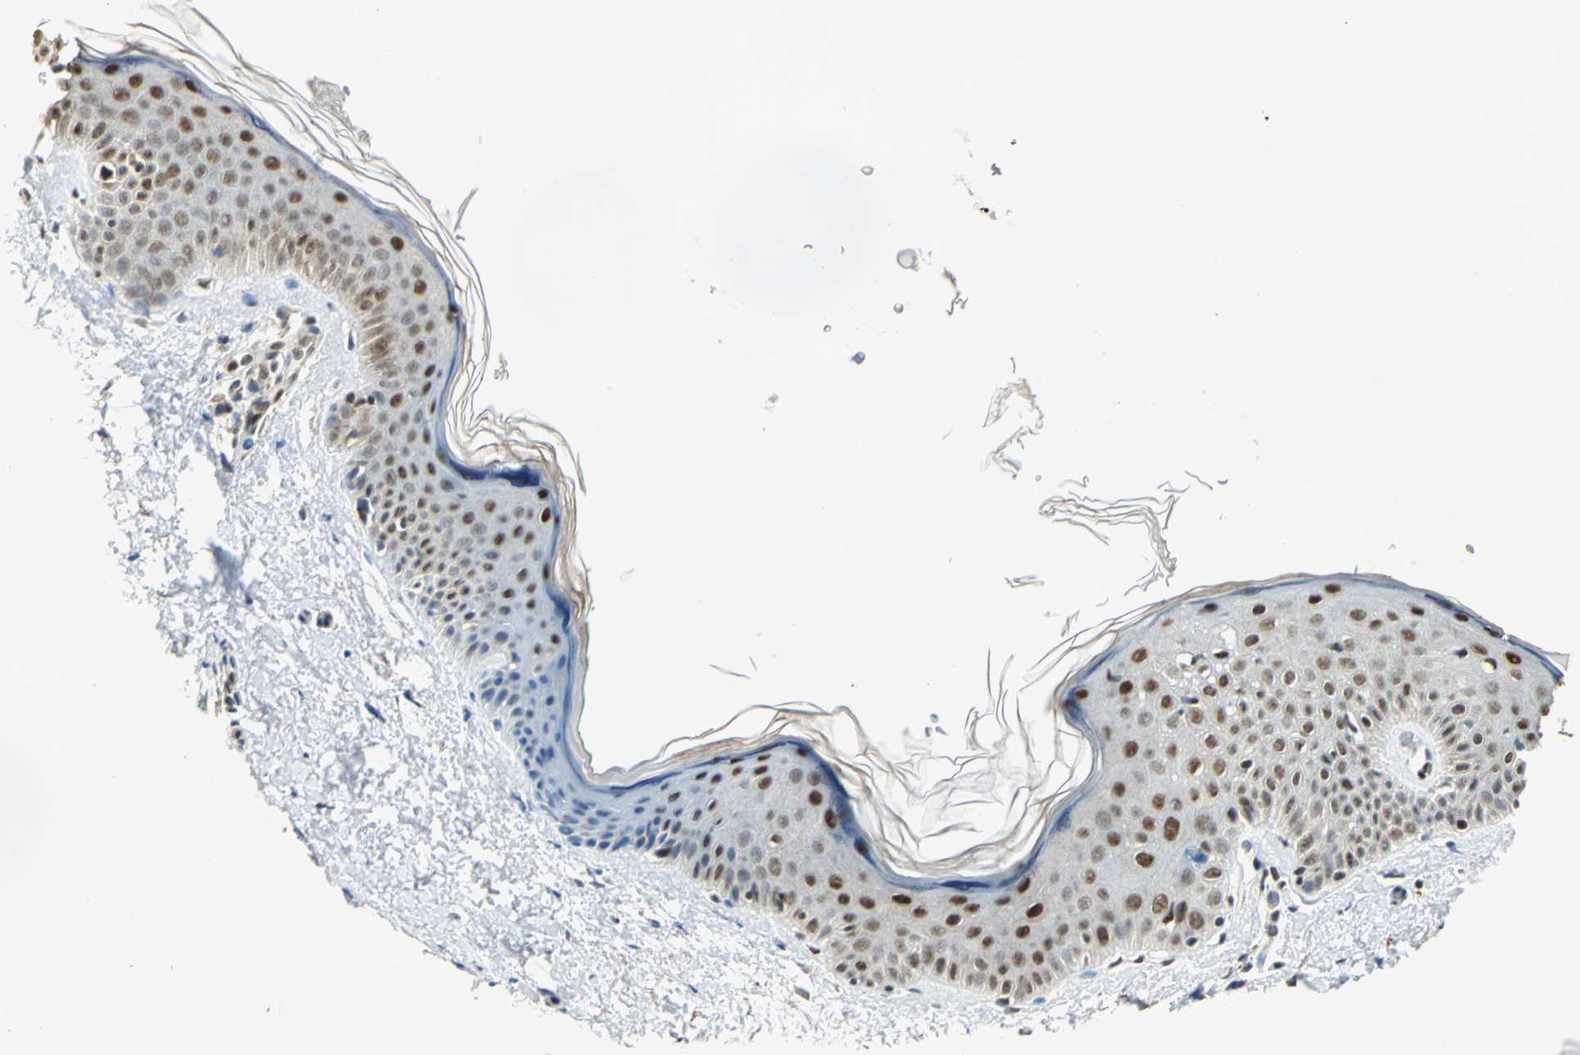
{"staining": {"intensity": "moderate", "quantity": "25%-75%", "location": "nuclear"}, "tissue": "skin", "cell_type": "Fibroblasts", "image_type": "normal", "snomed": [{"axis": "morphology", "description": "Normal tissue, NOS"}, {"axis": "topography", "description": "Skin"}], "caption": "This is a histology image of immunohistochemistry (IHC) staining of benign skin, which shows moderate expression in the nuclear of fibroblasts.", "gene": "DDX5", "patient": {"sex": "female", "age": 56}}